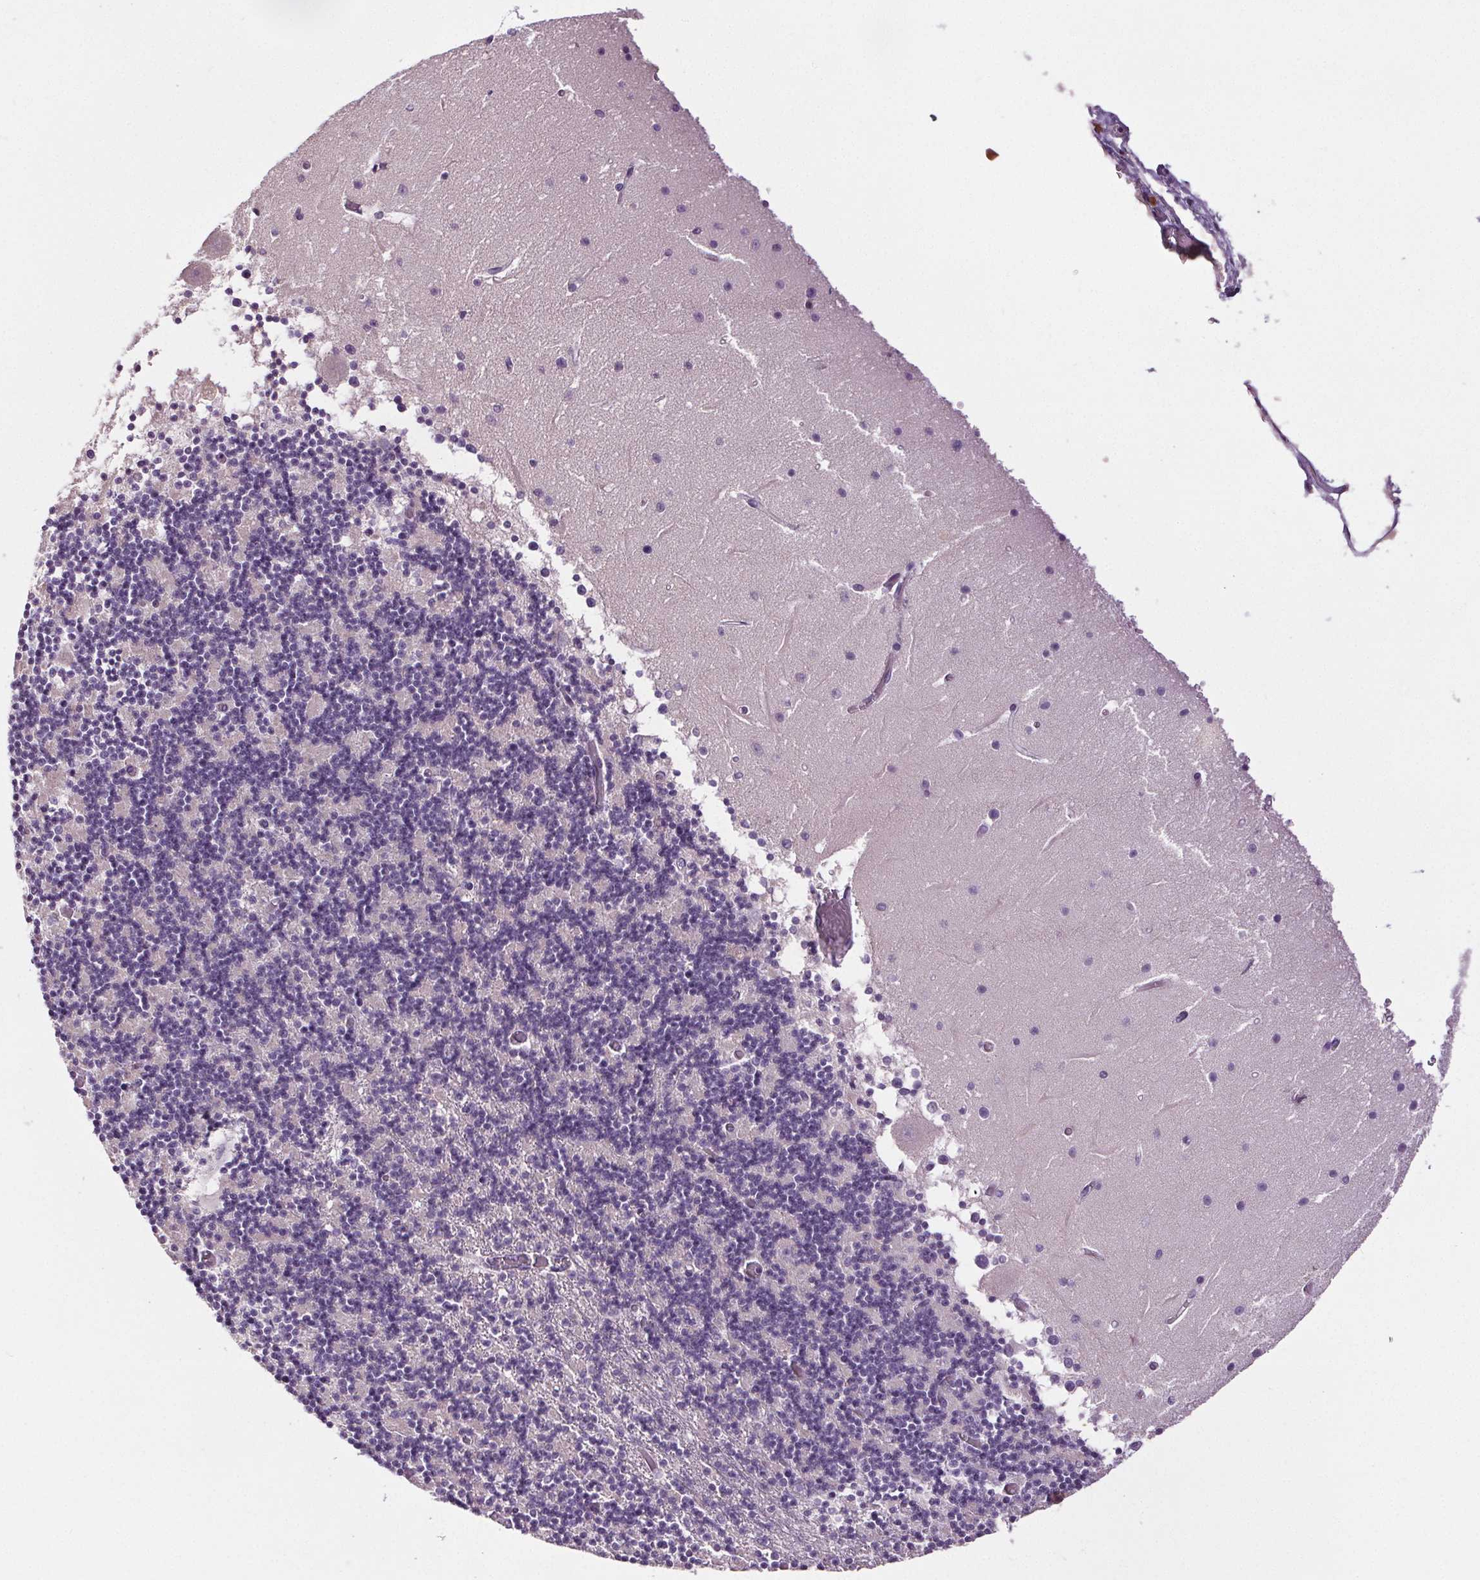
{"staining": {"intensity": "negative", "quantity": "none", "location": "none"}, "tissue": "cerebellum", "cell_type": "Cells in granular layer", "image_type": "normal", "snomed": [{"axis": "morphology", "description": "Normal tissue, NOS"}, {"axis": "topography", "description": "Cerebellum"}], "caption": "There is no significant expression in cells in granular layer of cerebellum. The staining was performed using DAB (3,3'-diaminobenzidine) to visualize the protein expression in brown, while the nuclei were stained in blue with hematoxylin (Magnification: 20x).", "gene": "GPIHBP1", "patient": {"sex": "female", "age": 28}}